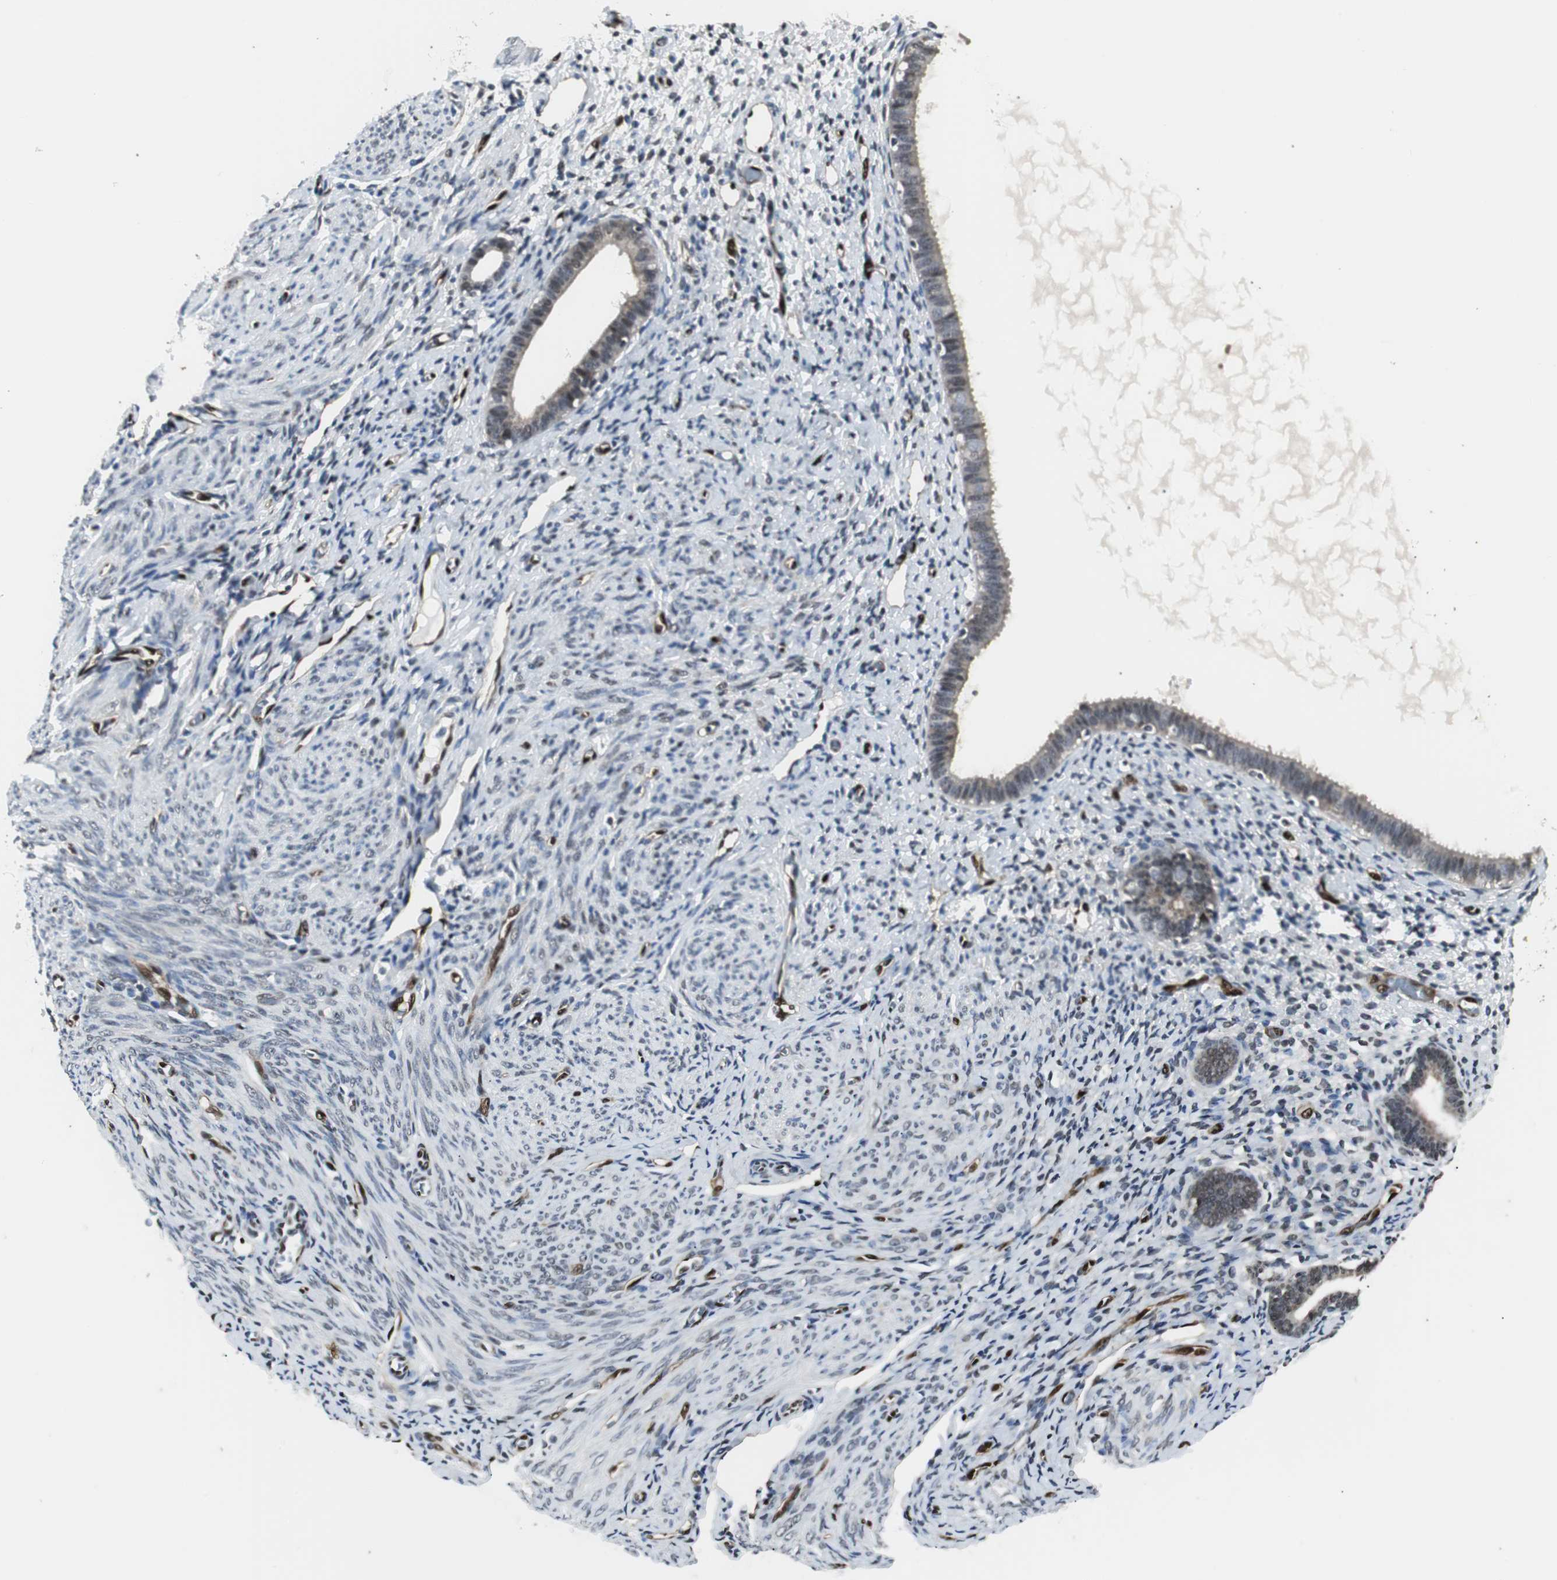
{"staining": {"intensity": "negative", "quantity": "none", "location": "none"}, "tissue": "endometrium", "cell_type": "Cells in endometrial stroma", "image_type": "normal", "snomed": [{"axis": "morphology", "description": "Normal tissue, NOS"}, {"axis": "topography", "description": "Endometrium"}], "caption": "Endometrium stained for a protein using IHC exhibits no positivity cells in endometrial stroma.", "gene": "SMAD1", "patient": {"sex": "female", "age": 61}}